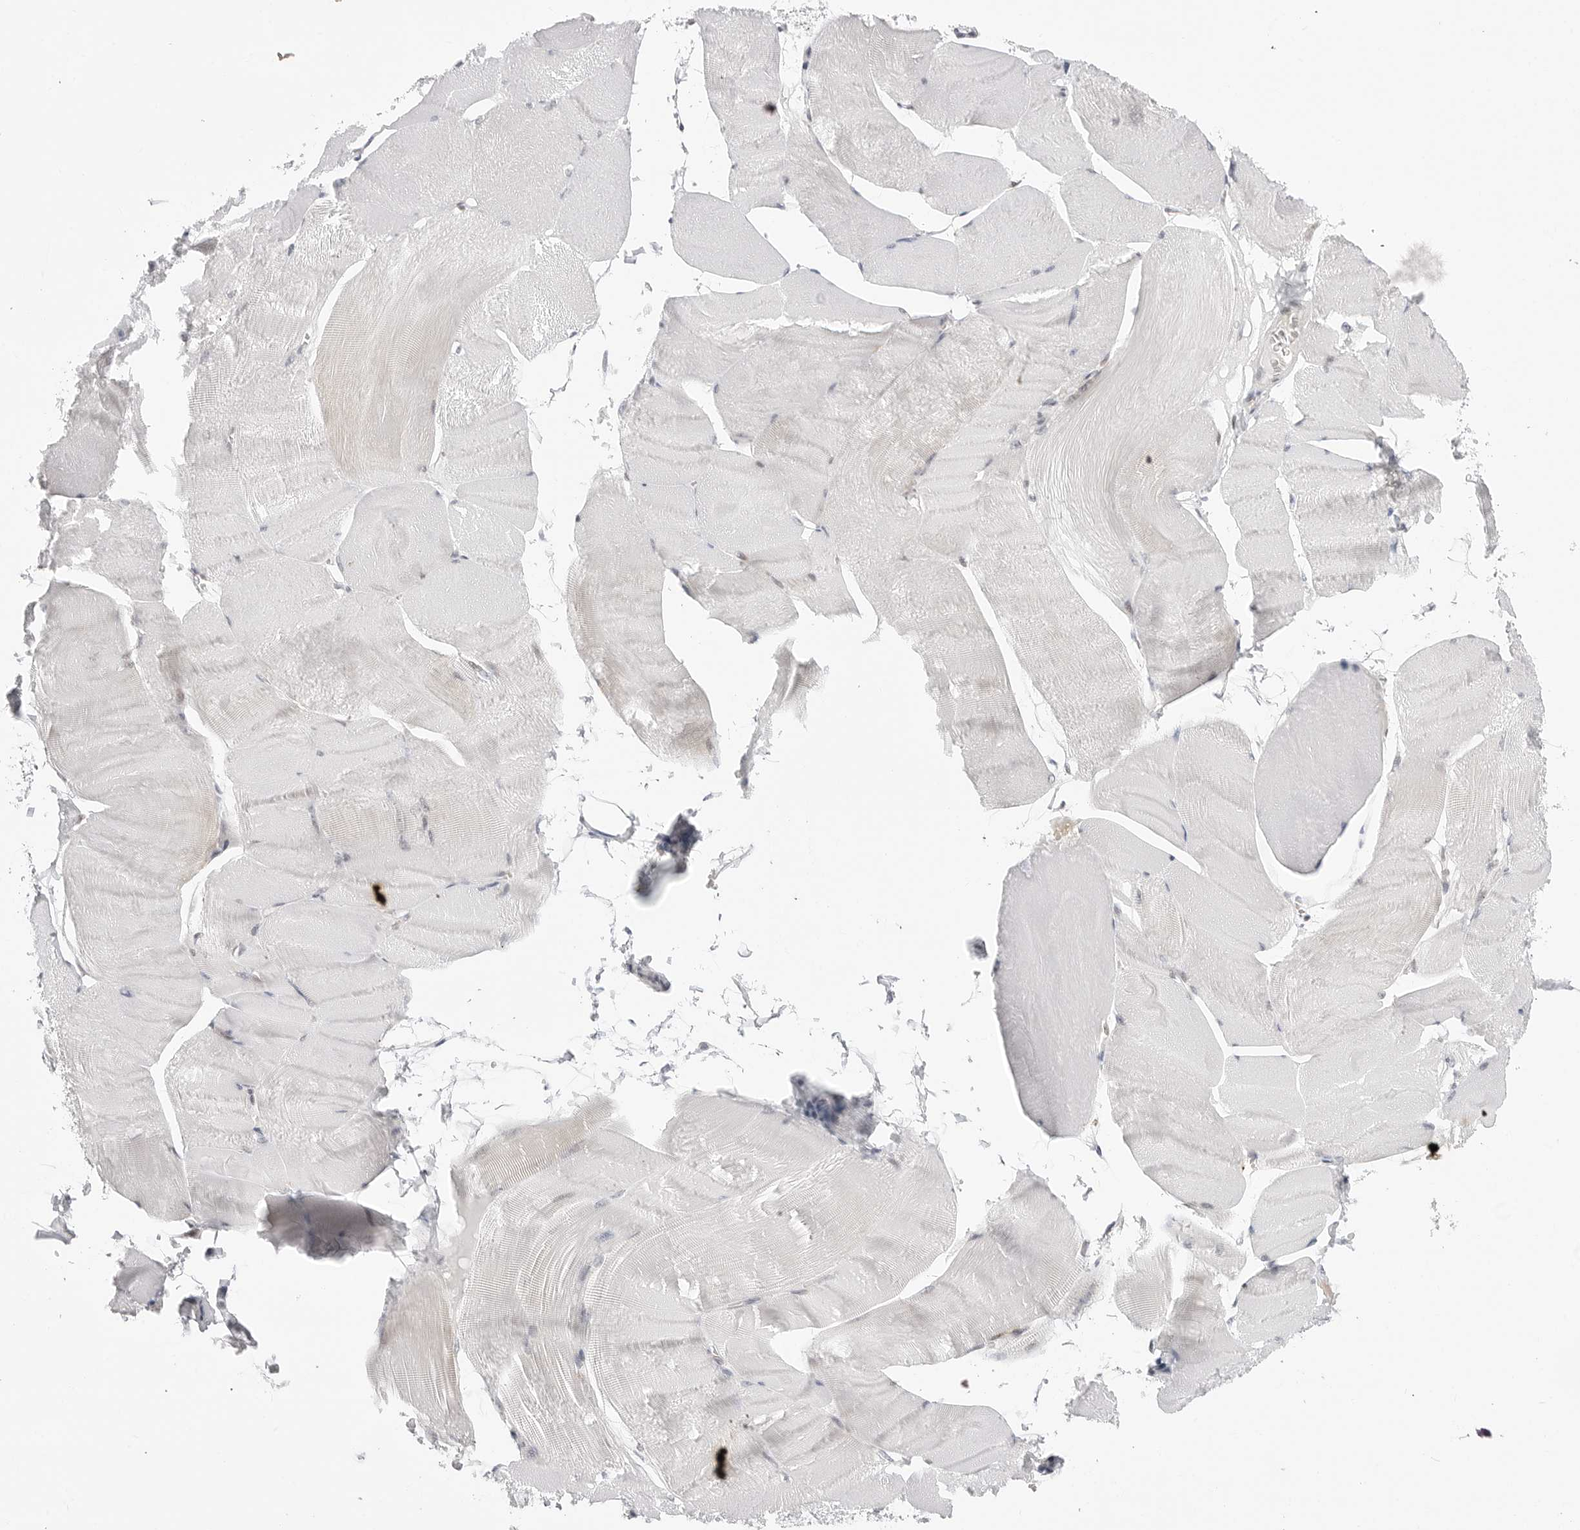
{"staining": {"intensity": "negative", "quantity": "none", "location": "none"}, "tissue": "skeletal muscle", "cell_type": "Myocytes", "image_type": "normal", "snomed": [{"axis": "morphology", "description": "Normal tissue, NOS"}, {"axis": "morphology", "description": "Basal cell carcinoma"}, {"axis": "topography", "description": "Skeletal muscle"}], "caption": "DAB (3,3'-diaminobenzidine) immunohistochemical staining of normal skeletal muscle reveals no significant positivity in myocytes.", "gene": "PPP2R5C", "patient": {"sex": "female", "age": 64}}